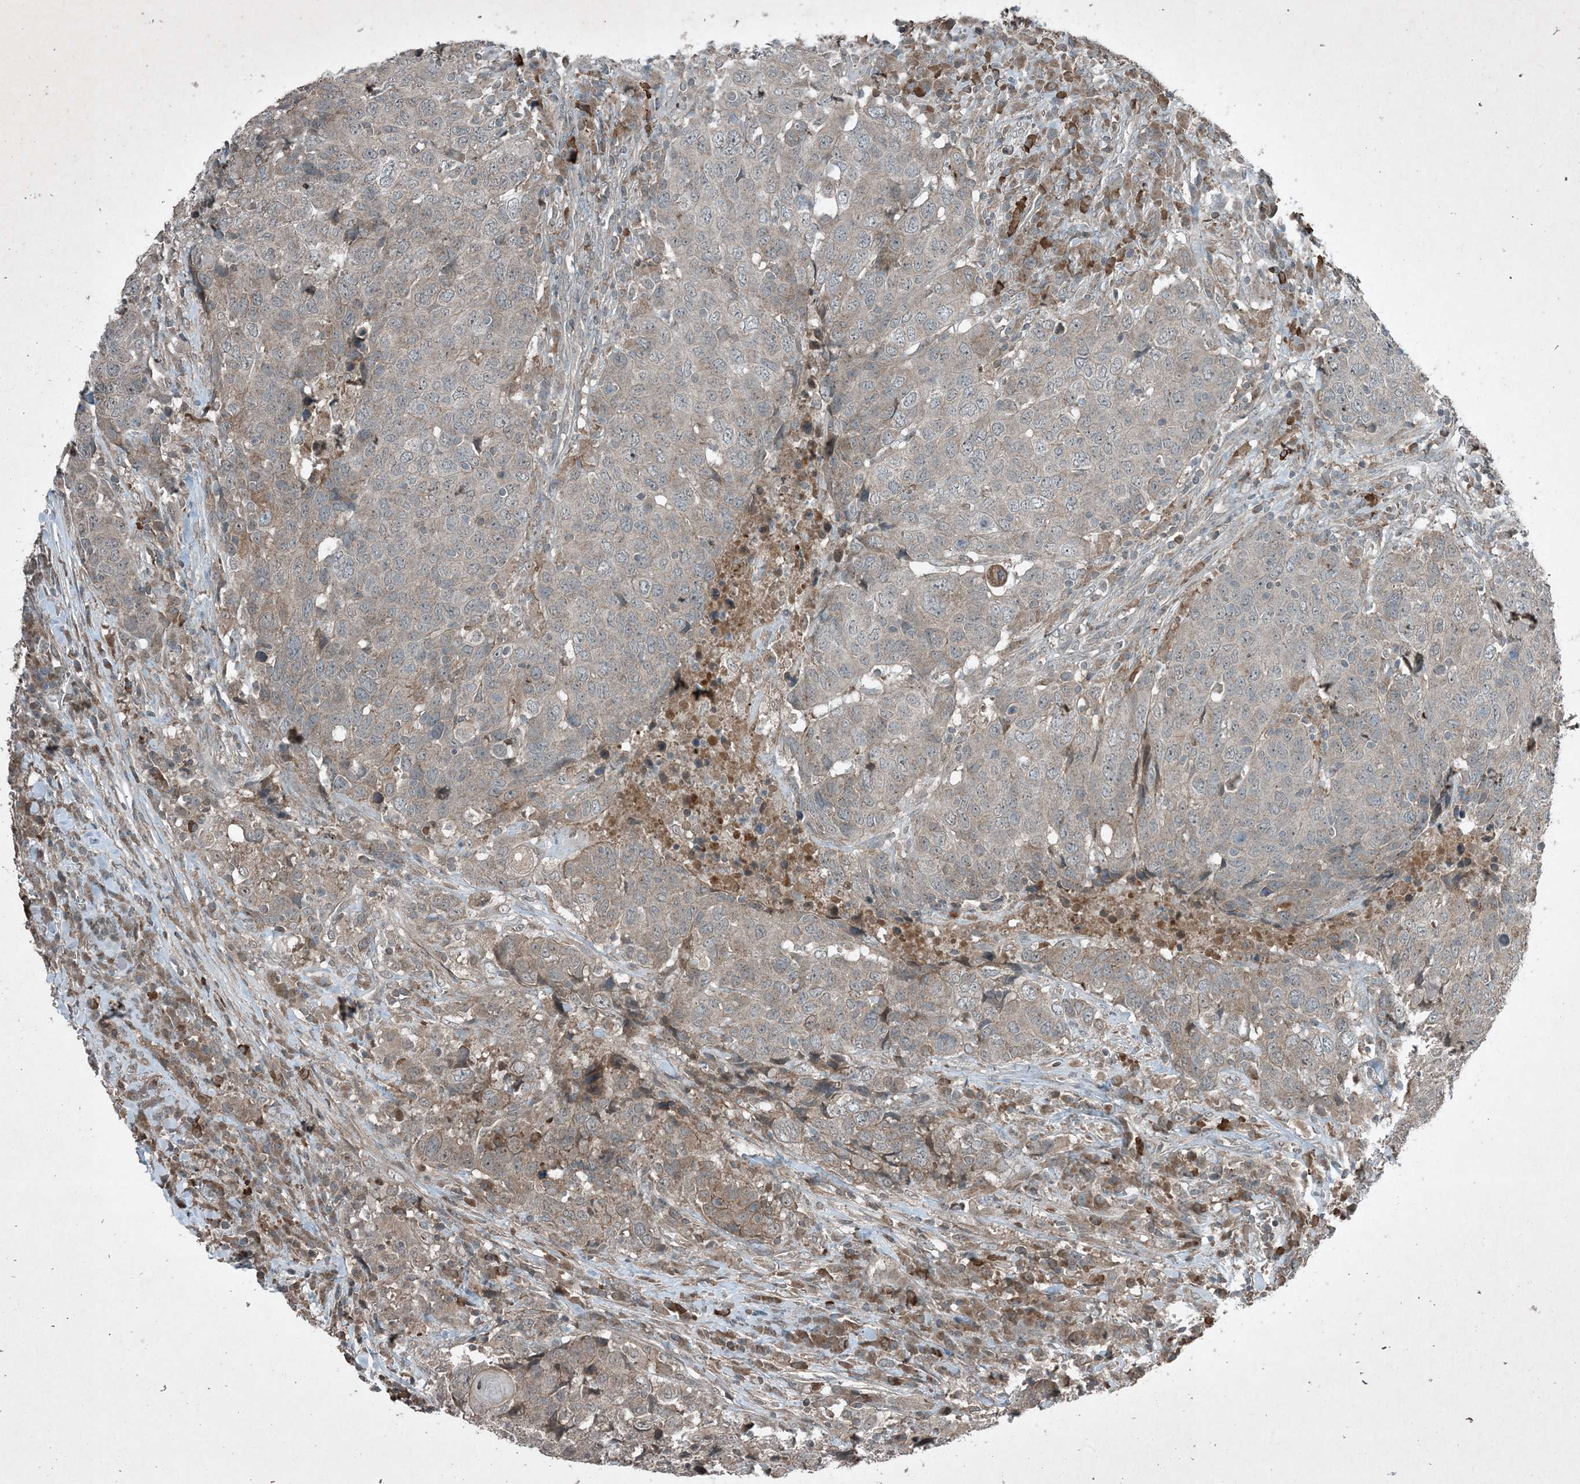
{"staining": {"intensity": "weak", "quantity": "<25%", "location": "cytoplasmic/membranous"}, "tissue": "head and neck cancer", "cell_type": "Tumor cells", "image_type": "cancer", "snomed": [{"axis": "morphology", "description": "Squamous cell carcinoma, NOS"}, {"axis": "topography", "description": "Head-Neck"}], "caption": "IHC histopathology image of squamous cell carcinoma (head and neck) stained for a protein (brown), which shows no staining in tumor cells.", "gene": "MDN1", "patient": {"sex": "male", "age": 66}}